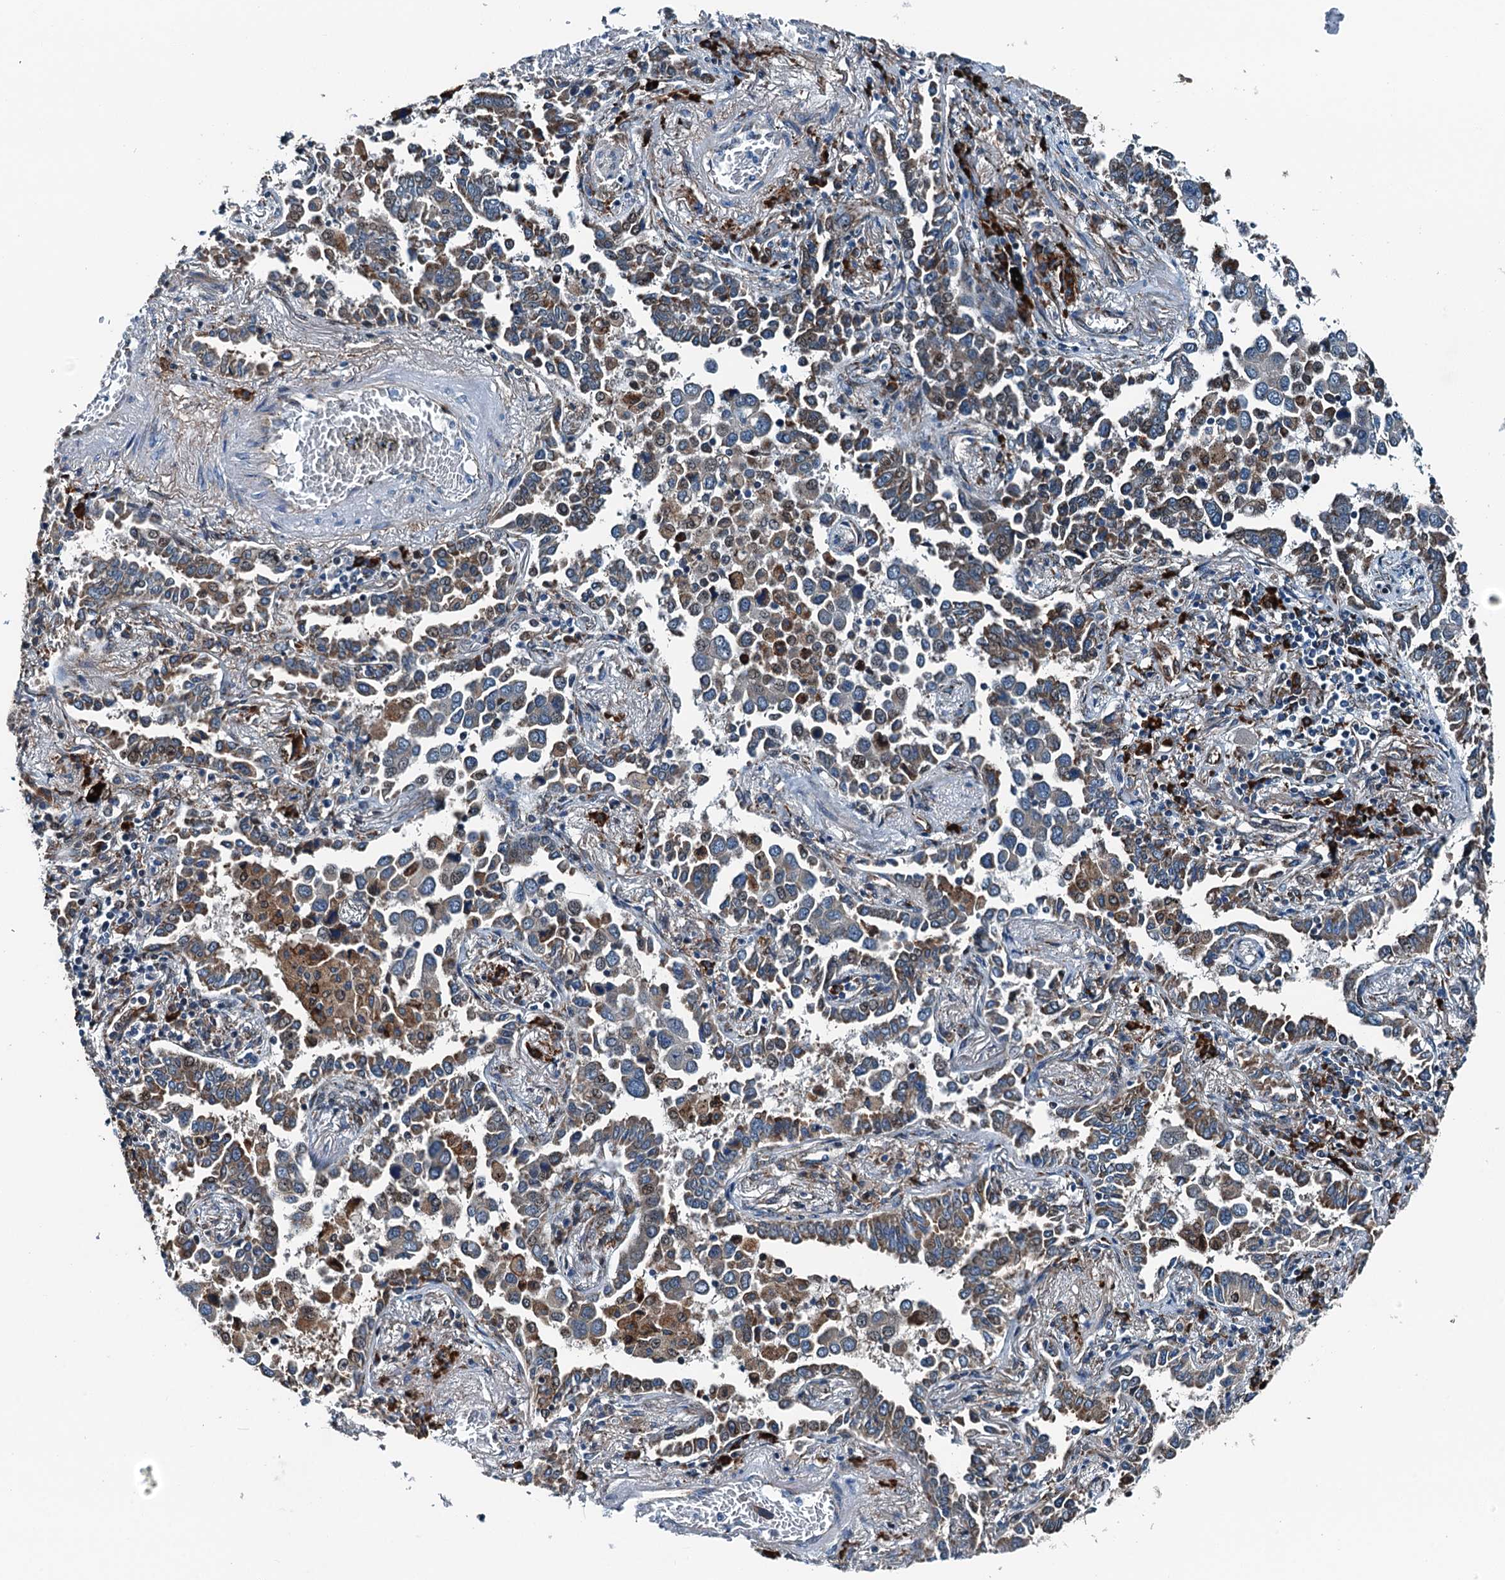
{"staining": {"intensity": "moderate", "quantity": "25%-75%", "location": "cytoplasmic/membranous"}, "tissue": "lung cancer", "cell_type": "Tumor cells", "image_type": "cancer", "snomed": [{"axis": "morphology", "description": "Adenocarcinoma, NOS"}, {"axis": "topography", "description": "Lung"}], "caption": "Immunohistochemical staining of human lung cancer (adenocarcinoma) reveals moderate cytoplasmic/membranous protein positivity in about 25%-75% of tumor cells.", "gene": "TAMALIN", "patient": {"sex": "male", "age": 67}}